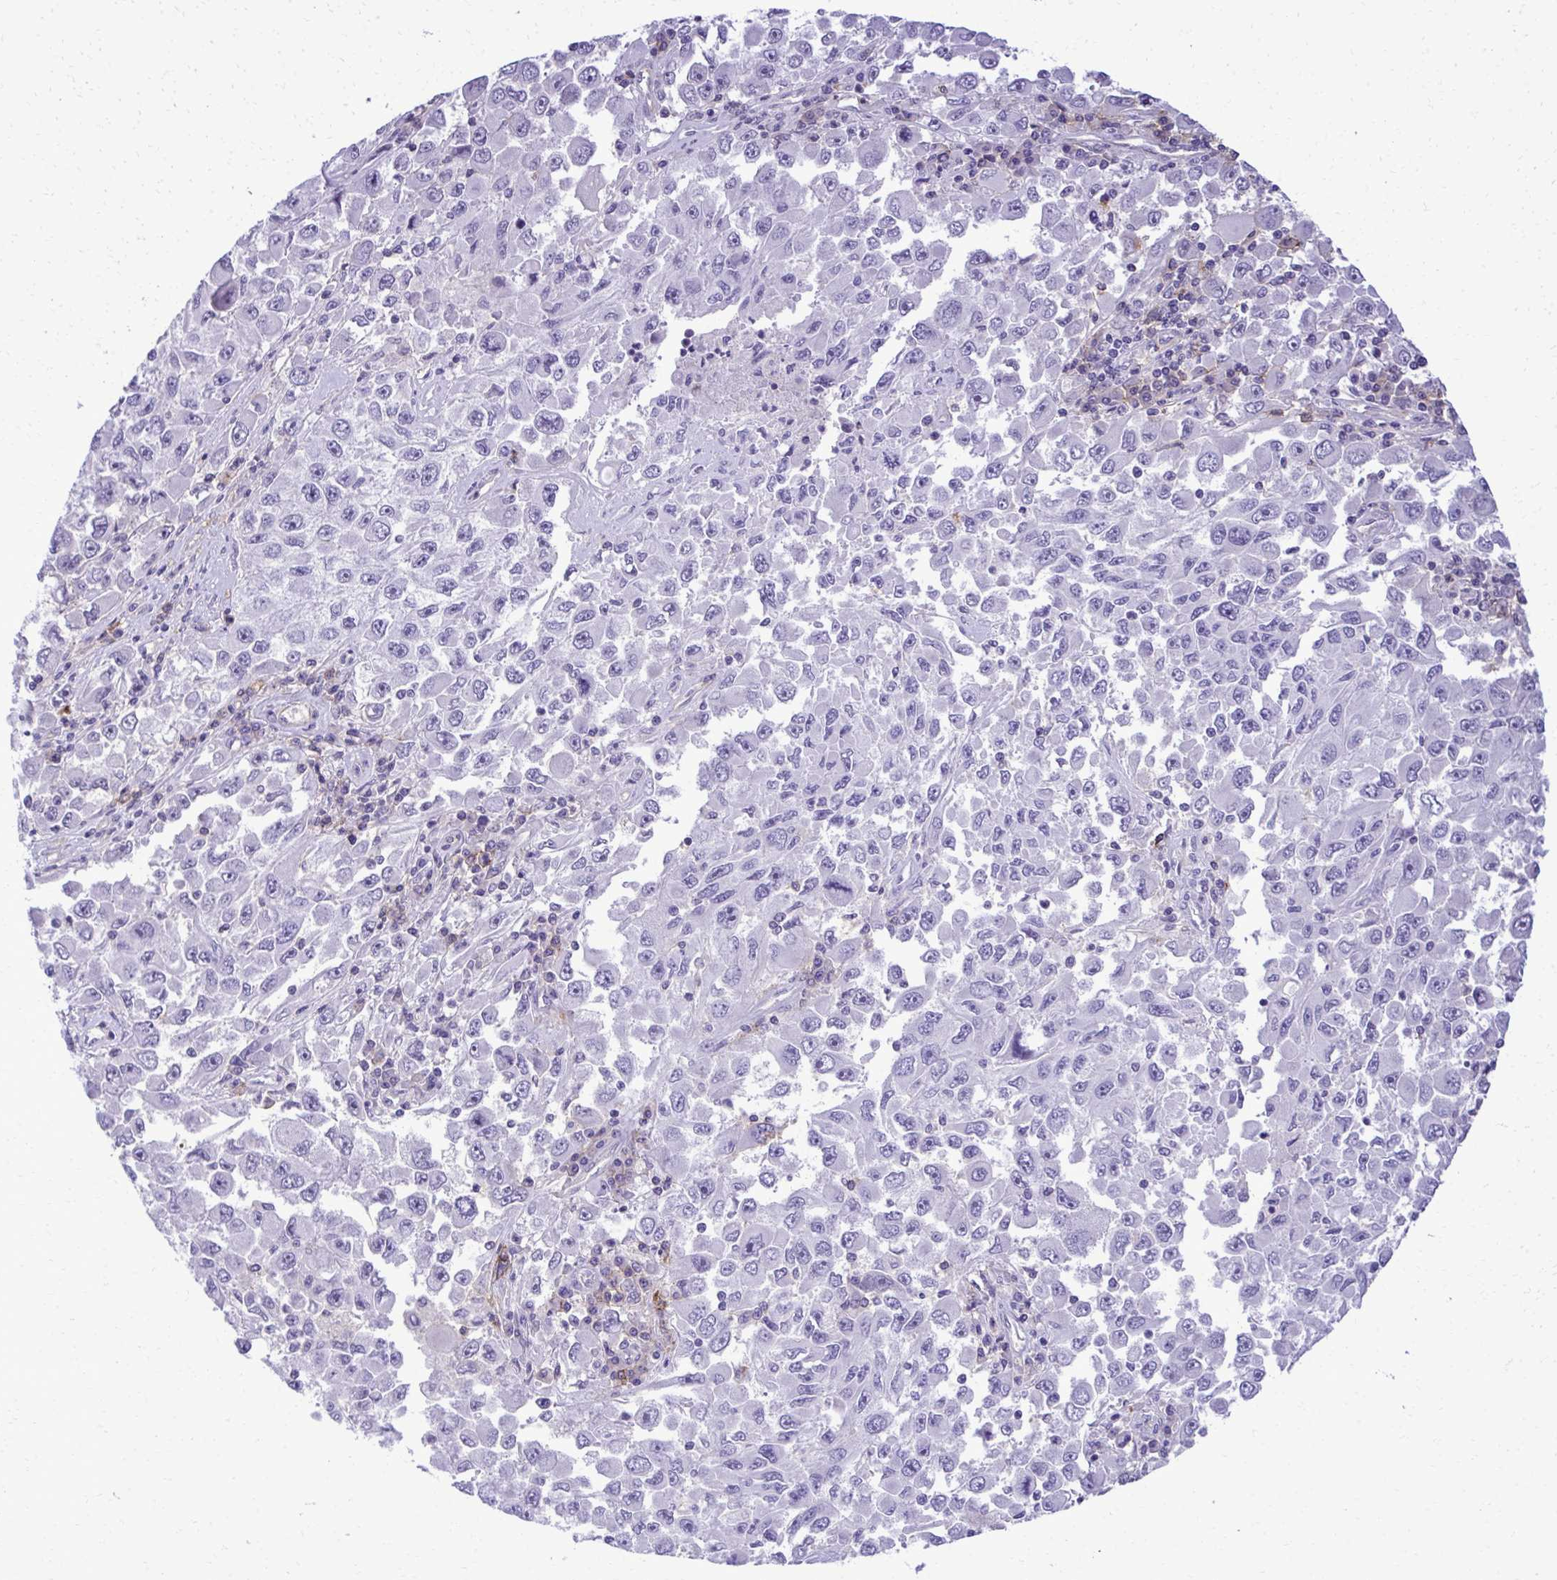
{"staining": {"intensity": "negative", "quantity": "none", "location": "none"}, "tissue": "melanoma", "cell_type": "Tumor cells", "image_type": "cancer", "snomed": [{"axis": "morphology", "description": "Malignant melanoma, Metastatic site"}, {"axis": "topography", "description": "Lymph node"}], "caption": "An immunohistochemistry photomicrograph of melanoma is shown. There is no staining in tumor cells of melanoma.", "gene": "PITPNM3", "patient": {"sex": "female", "age": 67}}